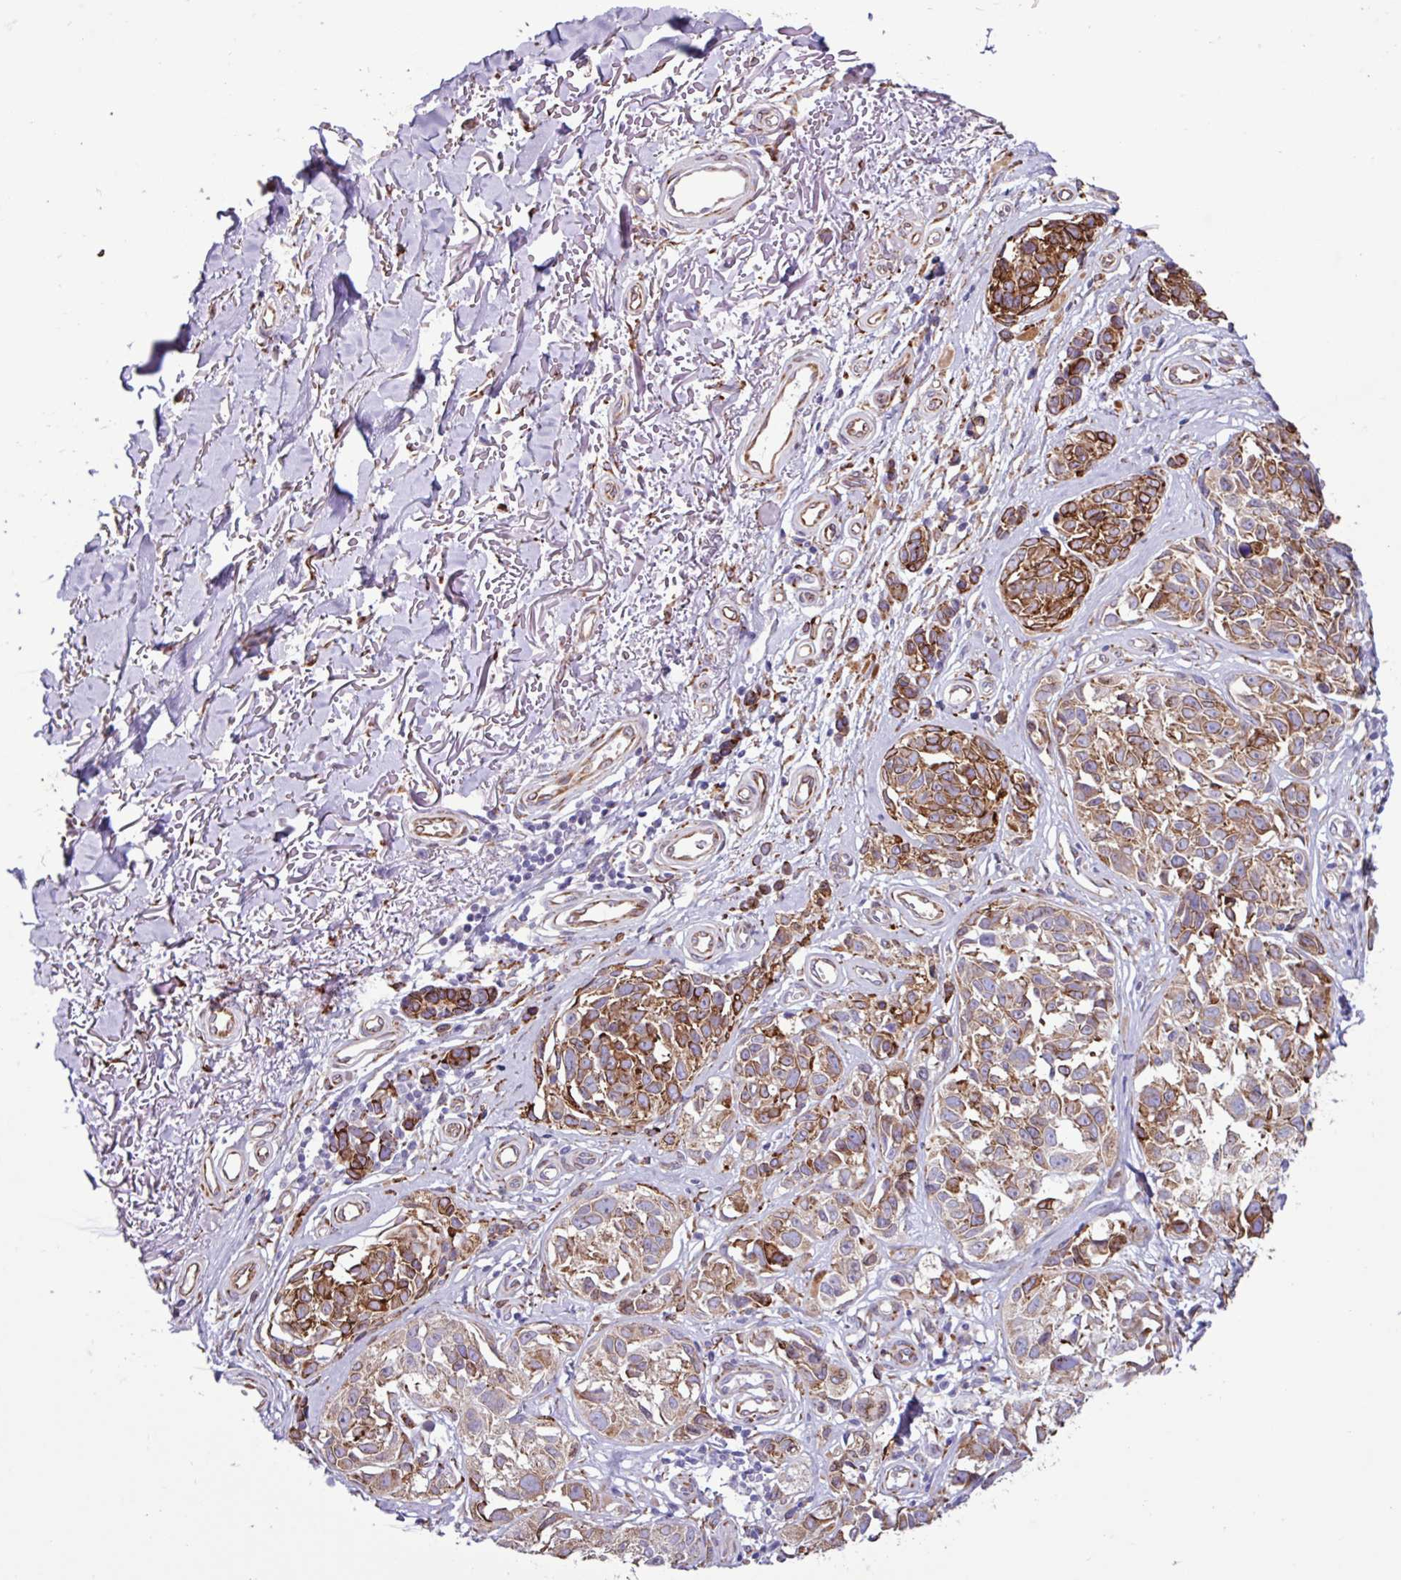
{"staining": {"intensity": "strong", "quantity": "25%-75%", "location": "cytoplasmic/membranous"}, "tissue": "melanoma", "cell_type": "Tumor cells", "image_type": "cancer", "snomed": [{"axis": "morphology", "description": "Malignant melanoma, NOS"}, {"axis": "topography", "description": "Skin"}], "caption": "DAB immunohistochemical staining of melanoma reveals strong cytoplasmic/membranous protein expression in approximately 25%-75% of tumor cells.", "gene": "PPP1R35", "patient": {"sex": "male", "age": 73}}